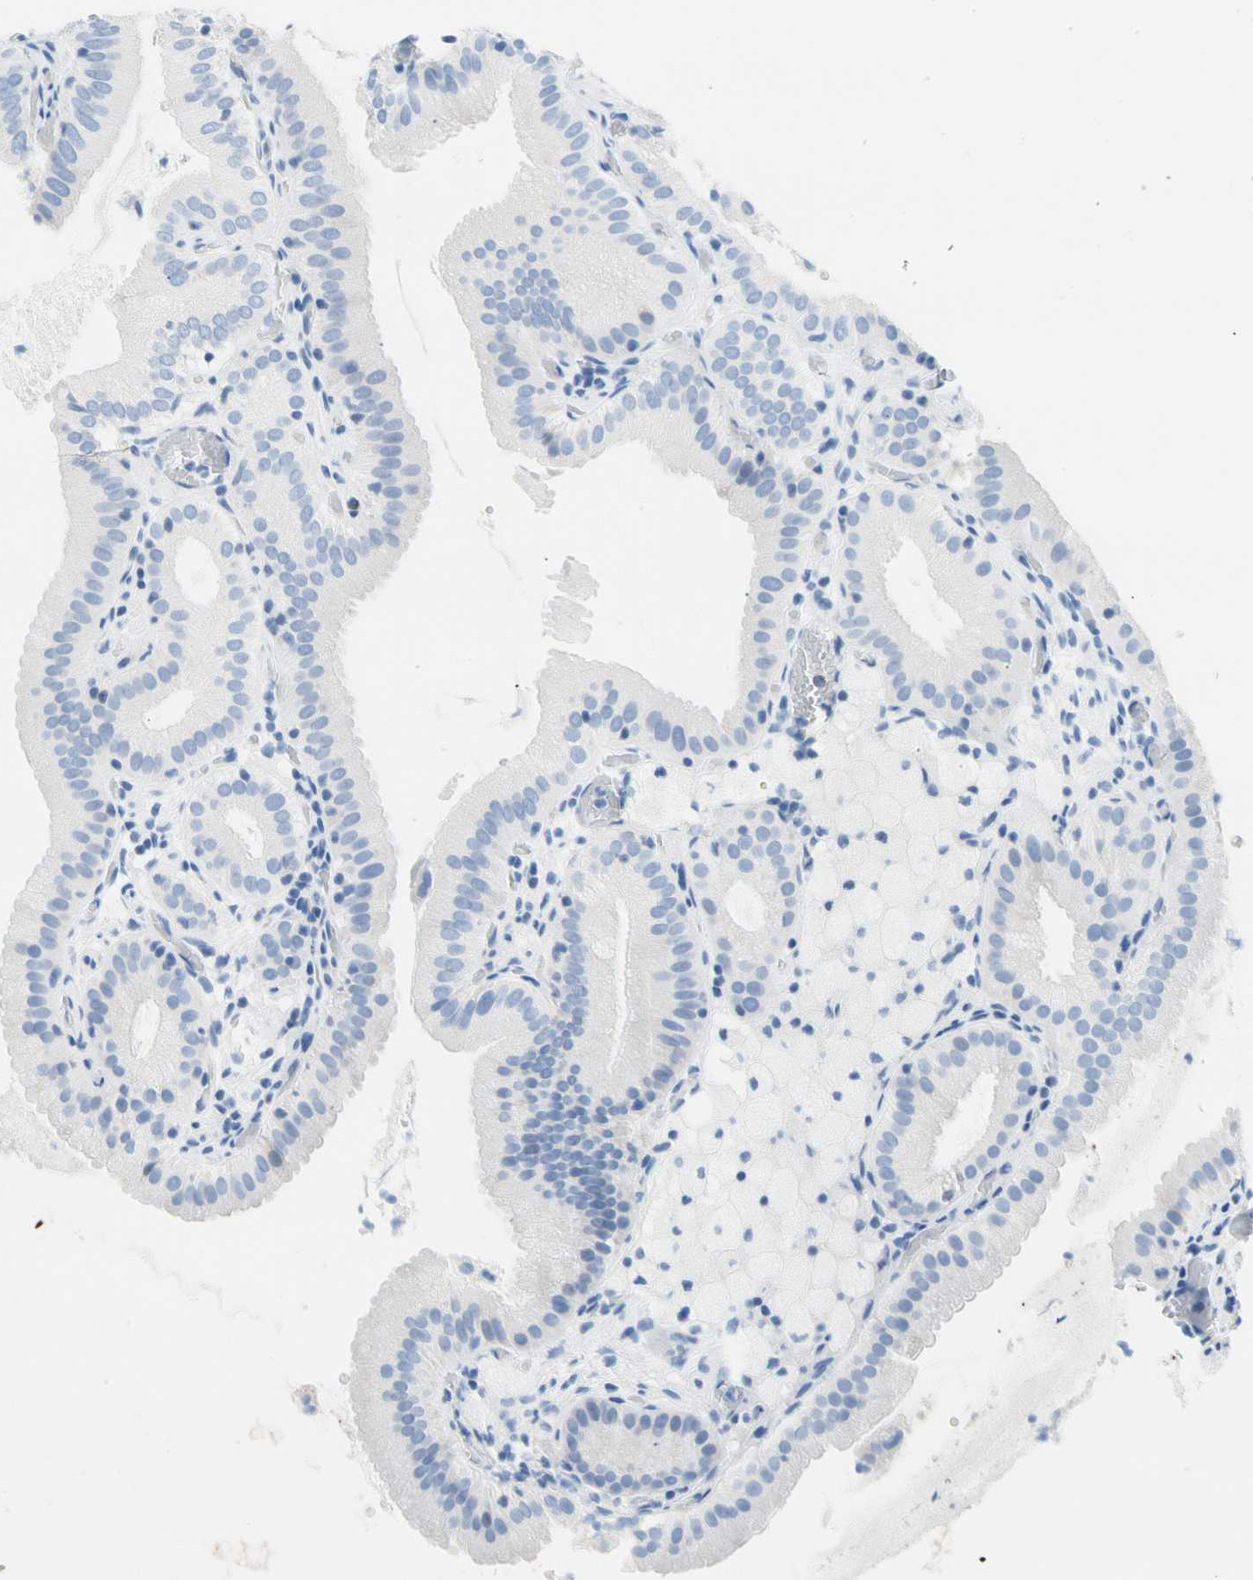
{"staining": {"intensity": "negative", "quantity": "none", "location": "none"}, "tissue": "gallbladder", "cell_type": "Glandular cells", "image_type": "normal", "snomed": [{"axis": "morphology", "description": "Normal tissue, NOS"}, {"axis": "topography", "description": "Gallbladder"}], "caption": "Immunohistochemistry (IHC) histopathology image of normal gallbladder stained for a protein (brown), which reveals no positivity in glandular cells. Brightfield microscopy of immunohistochemistry (IHC) stained with DAB (3,3'-diaminobenzidine) (brown) and hematoxylin (blue), captured at high magnification.", "gene": "CEL", "patient": {"sex": "male", "age": 54}}